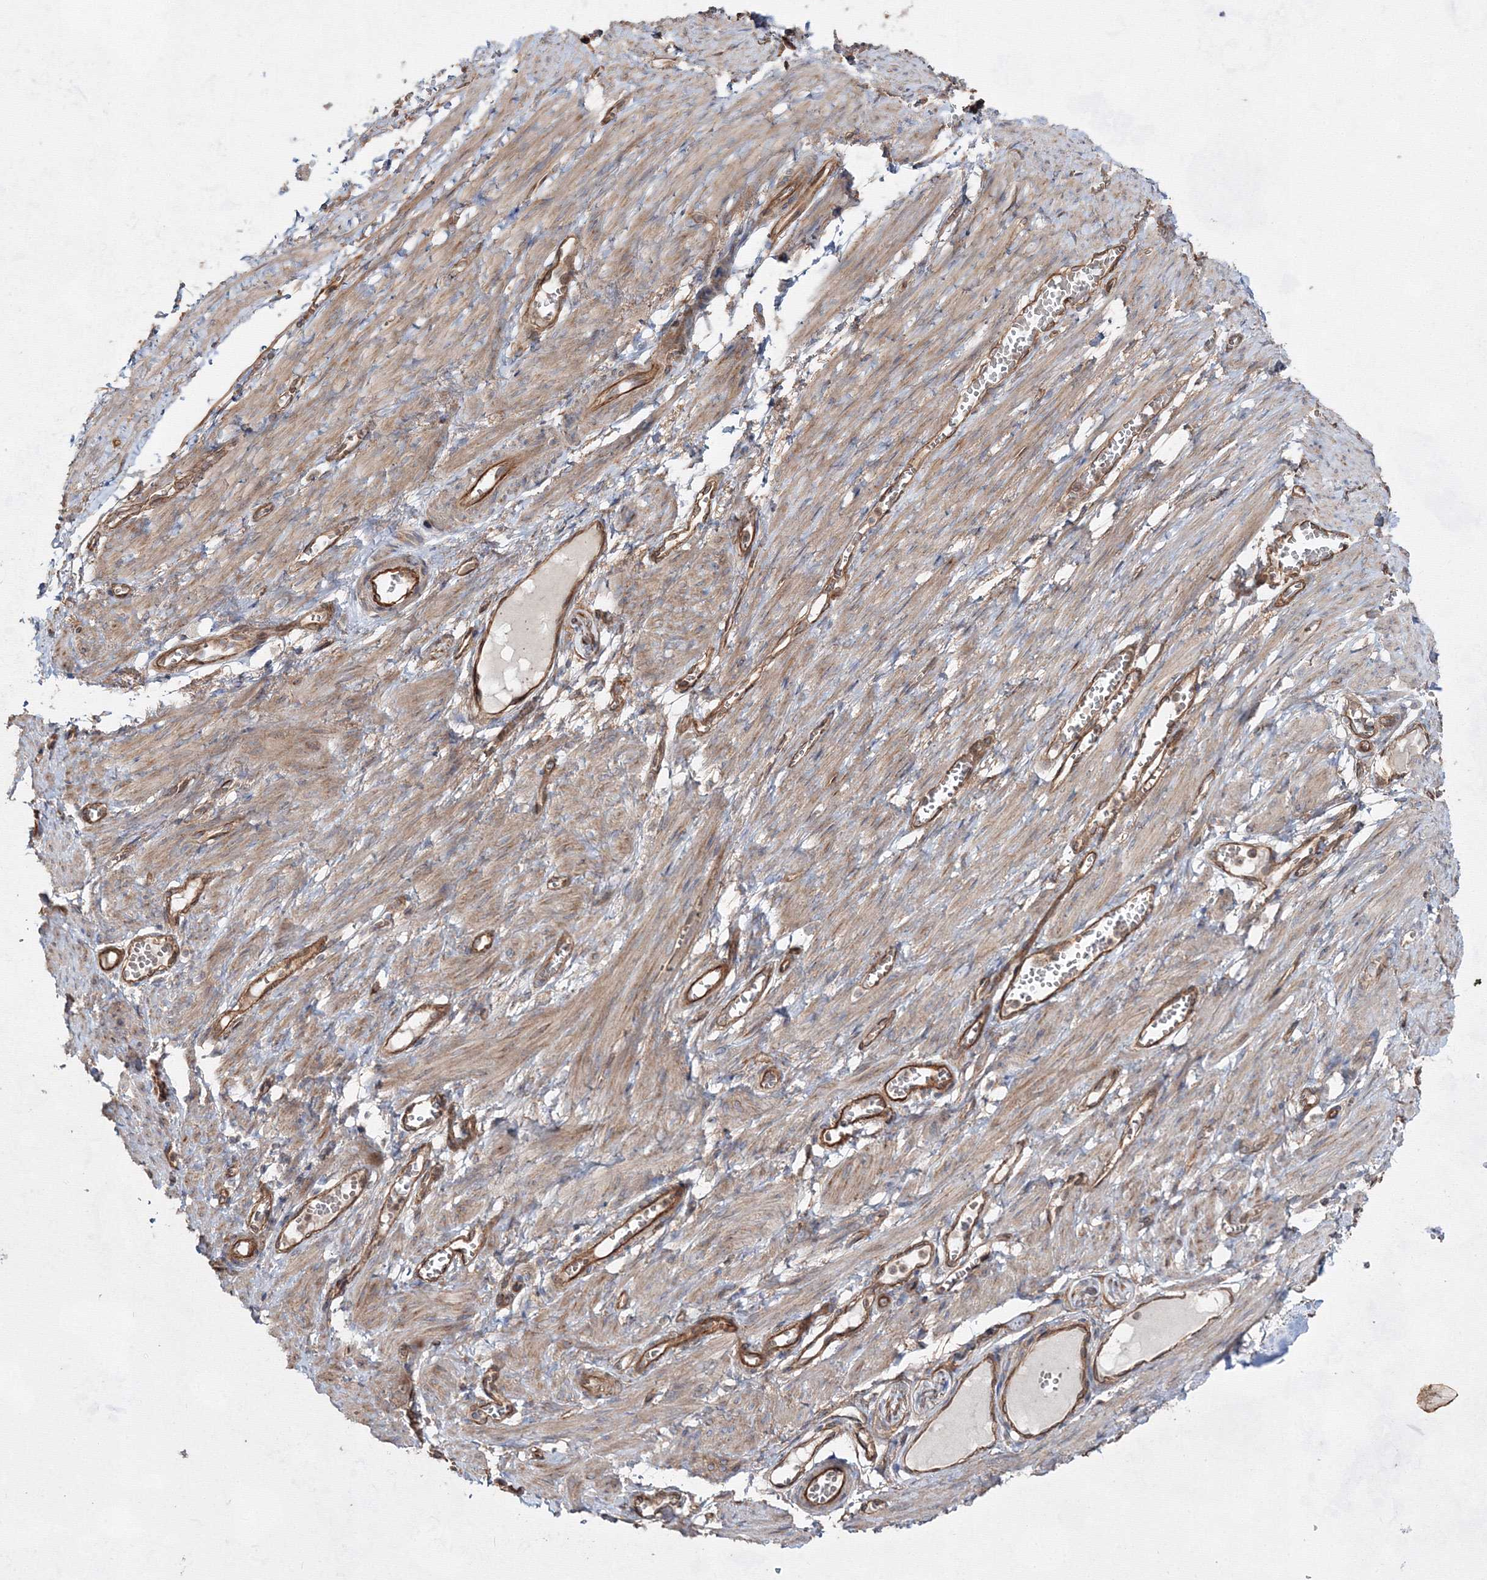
{"staining": {"intensity": "strong", "quantity": "25%-75%", "location": "cytoplasmic/membranous,nuclear"}, "tissue": "adipose tissue", "cell_type": "Adipocytes", "image_type": "normal", "snomed": [{"axis": "morphology", "description": "Normal tissue, NOS"}, {"axis": "topography", "description": "Smooth muscle"}, {"axis": "topography", "description": "Peripheral nerve tissue"}], "caption": "This is a histology image of IHC staining of normal adipose tissue, which shows strong positivity in the cytoplasmic/membranous,nuclear of adipocytes.", "gene": "EXOC6", "patient": {"sex": "female", "age": 39}}